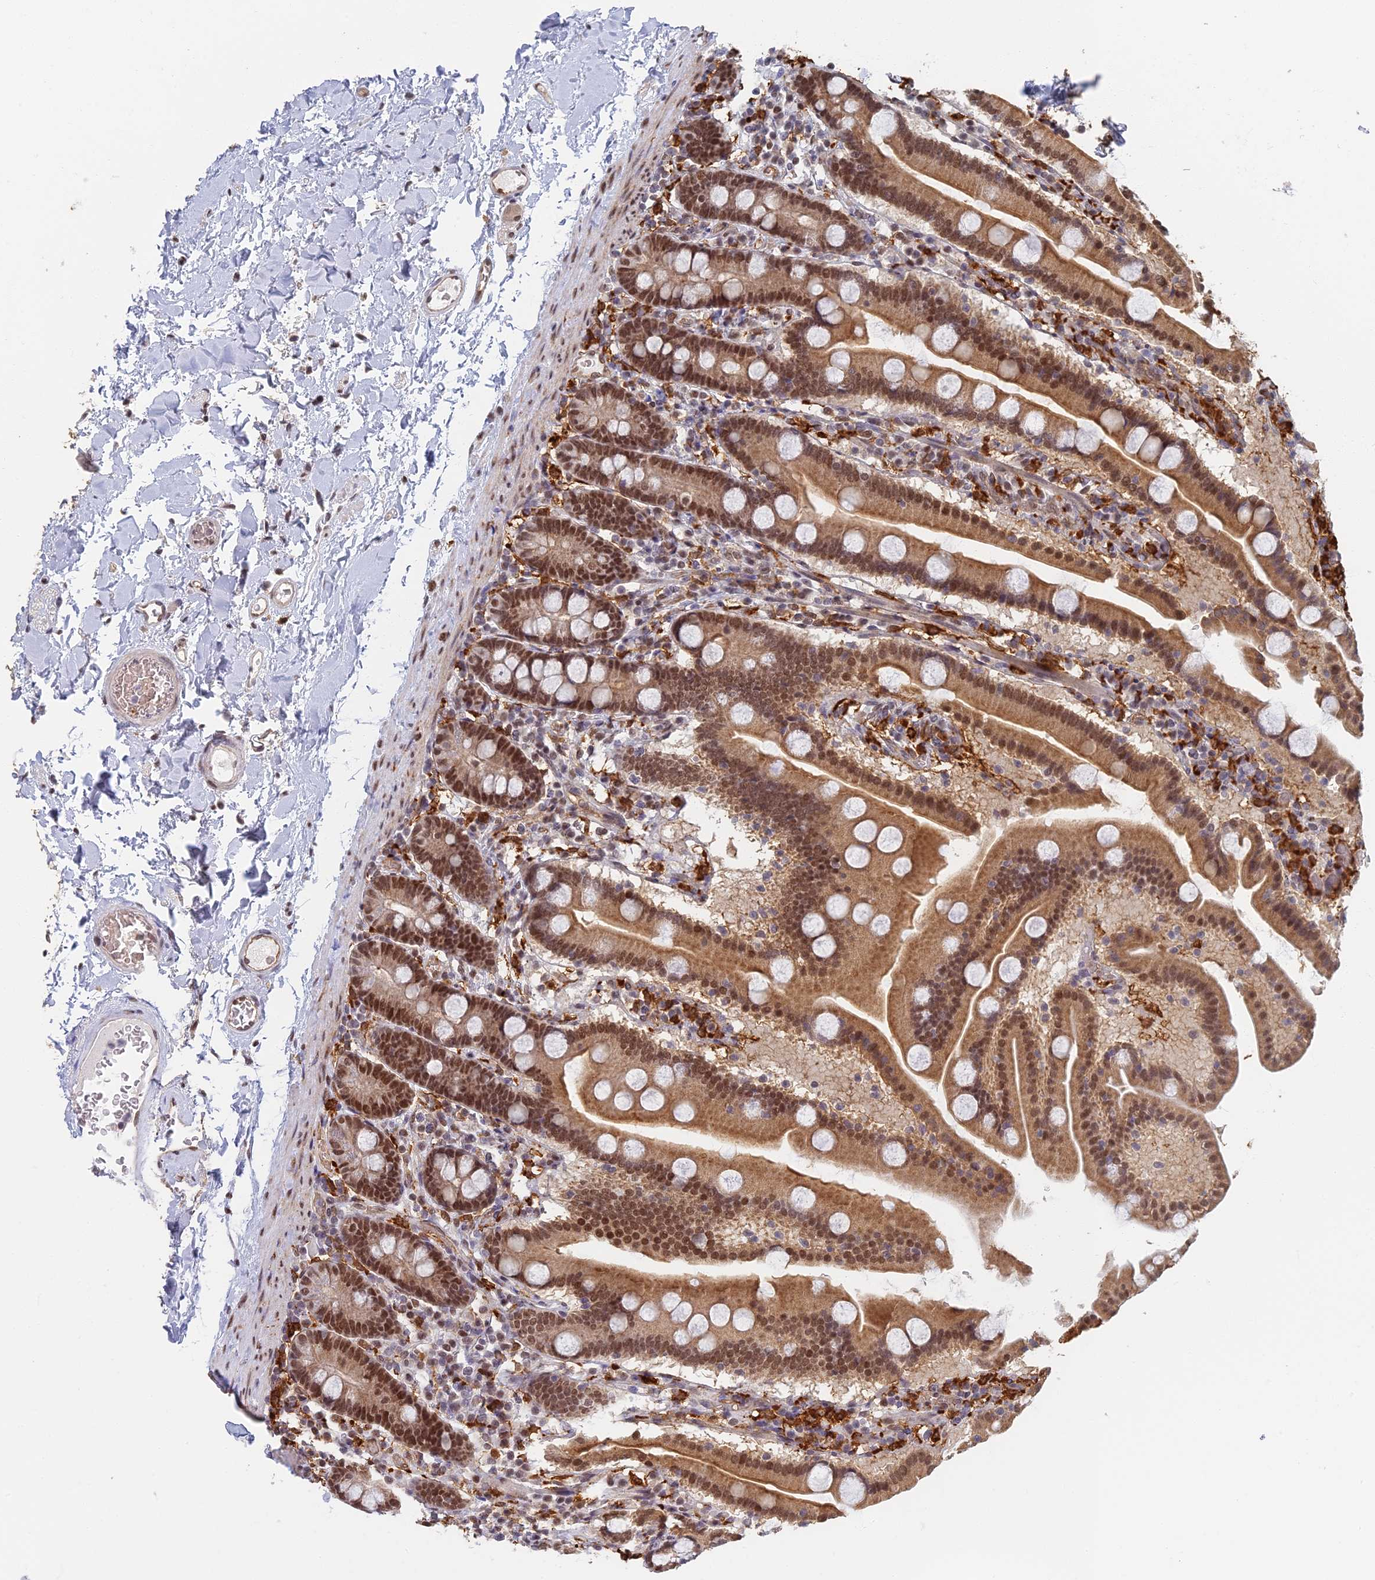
{"staining": {"intensity": "moderate", "quantity": ">75%", "location": "cytoplasmic/membranous,nuclear"}, "tissue": "duodenum", "cell_type": "Glandular cells", "image_type": "normal", "snomed": [{"axis": "morphology", "description": "Normal tissue, NOS"}, {"axis": "topography", "description": "Duodenum"}], "caption": "A brown stain labels moderate cytoplasmic/membranous,nuclear positivity of a protein in glandular cells of benign human duodenum. (IHC, brightfield microscopy, high magnification).", "gene": "GPATCH1", "patient": {"sex": "male", "age": 55}}